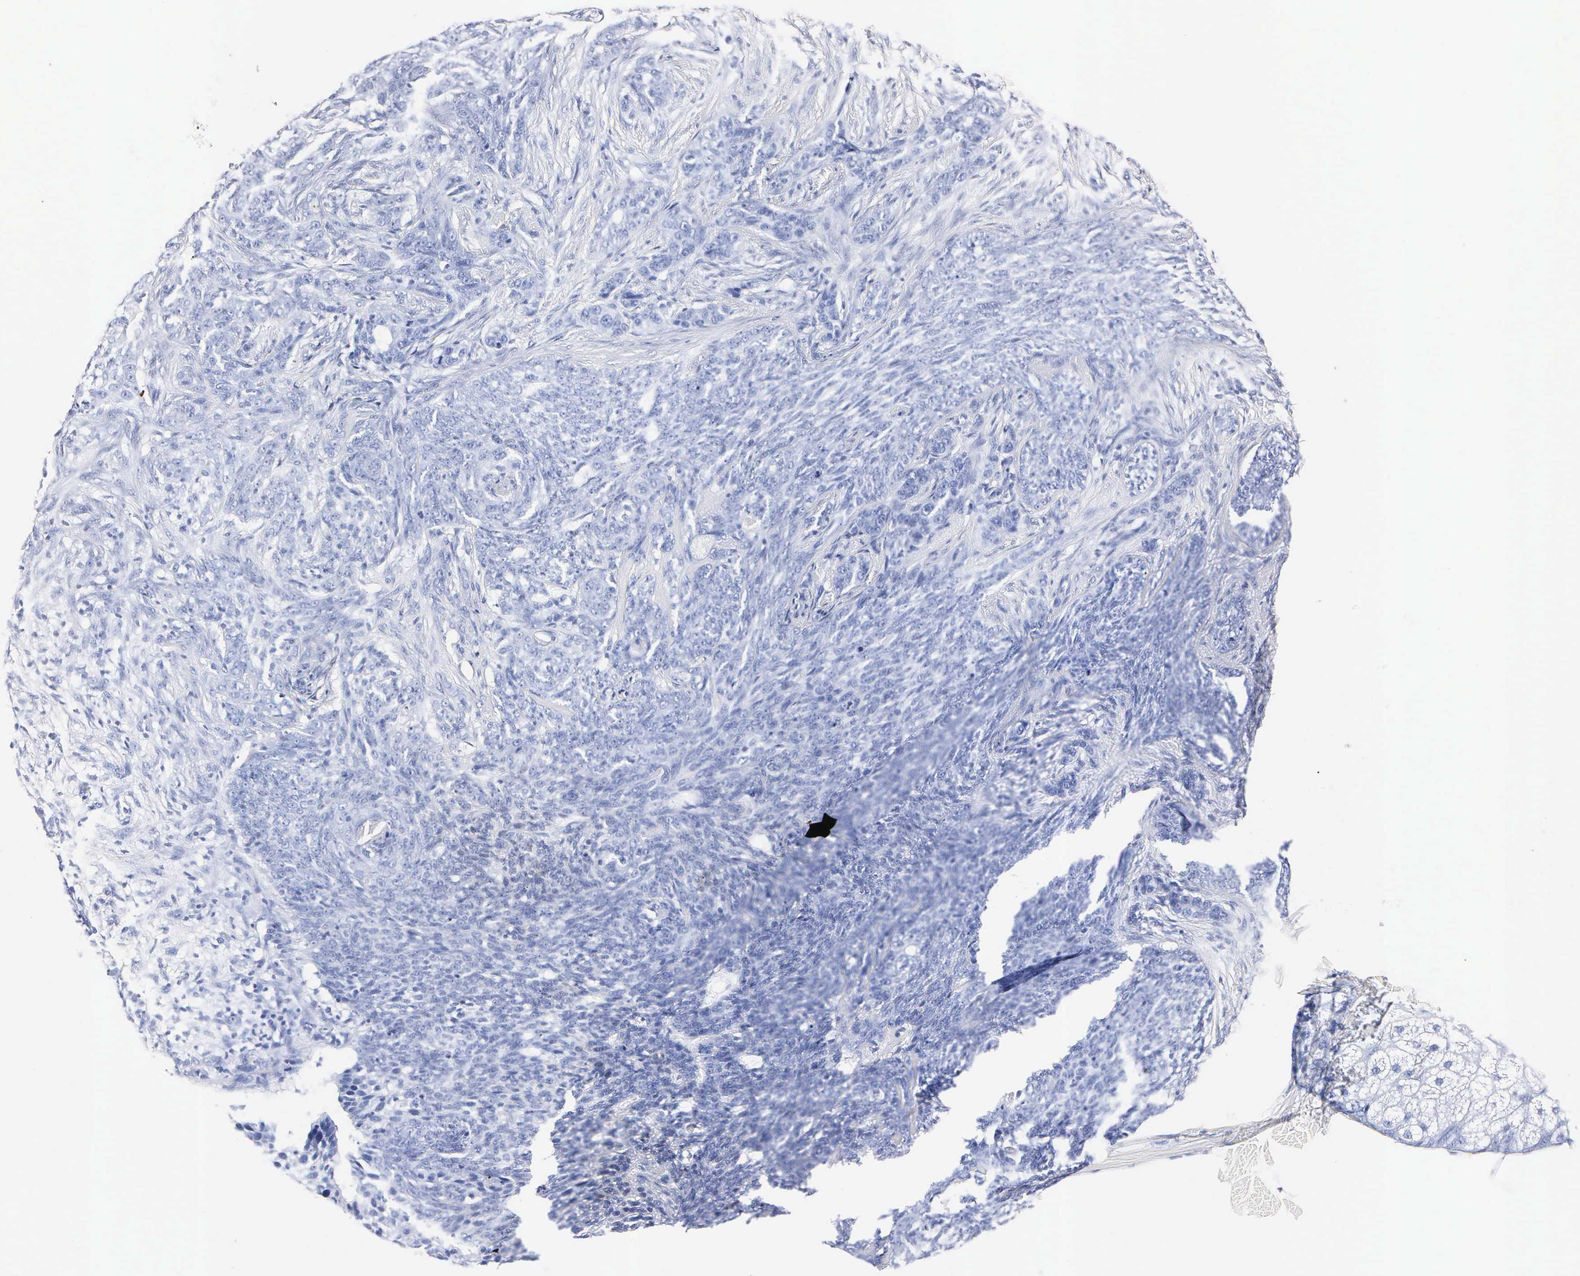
{"staining": {"intensity": "negative", "quantity": "none", "location": "none"}, "tissue": "skin cancer", "cell_type": "Tumor cells", "image_type": "cancer", "snomed": [{"axis": "morphology", "description": "Basal cell carcinoma"}, {"axis": "topography", "description": "Skin"}], "caption": "An image of human basal cell carcinoma (skin) is negative for staining in tumor cells.", "gene": "ENO2", "patient": {"sex": "male", "age": 89}}